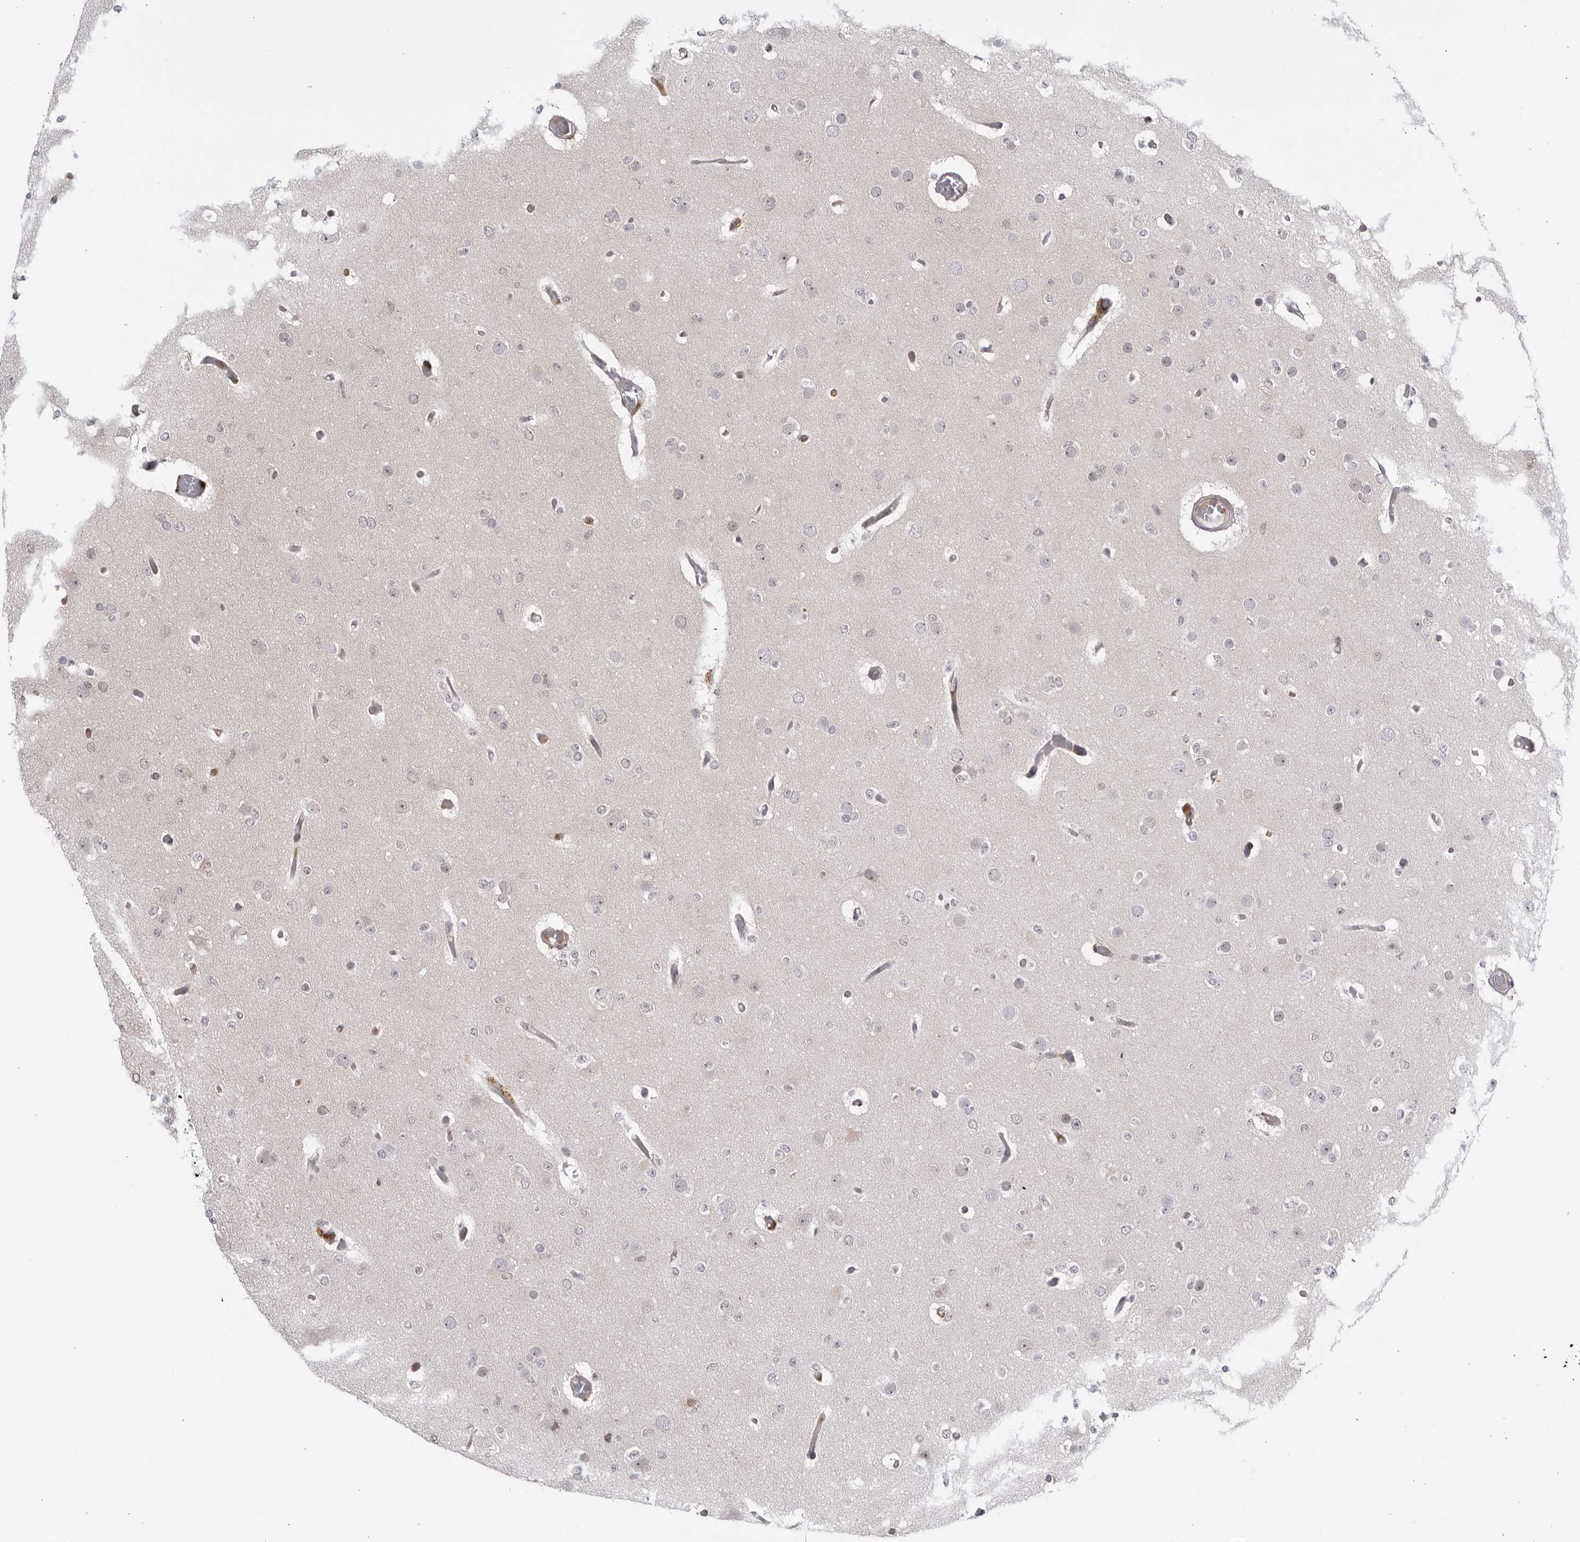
{"staining": {"intensity": "negative", "quantity": "none", "location": "none"}, "tissue": "glioma", "cell_type": "Tumor cells", "image_type": "cancer", "snomed": [{"axis": "morphology", "description": "Glioma, malignant, Low grade"}, {"axis": "topography", "description": "Brain"}], "caption": "Micrograph shows no protein expression in tumor cells of malignant glioma (low-grade) tissue.", "gene": "DTL", "patient": {"sex": "female", "age": 22}}